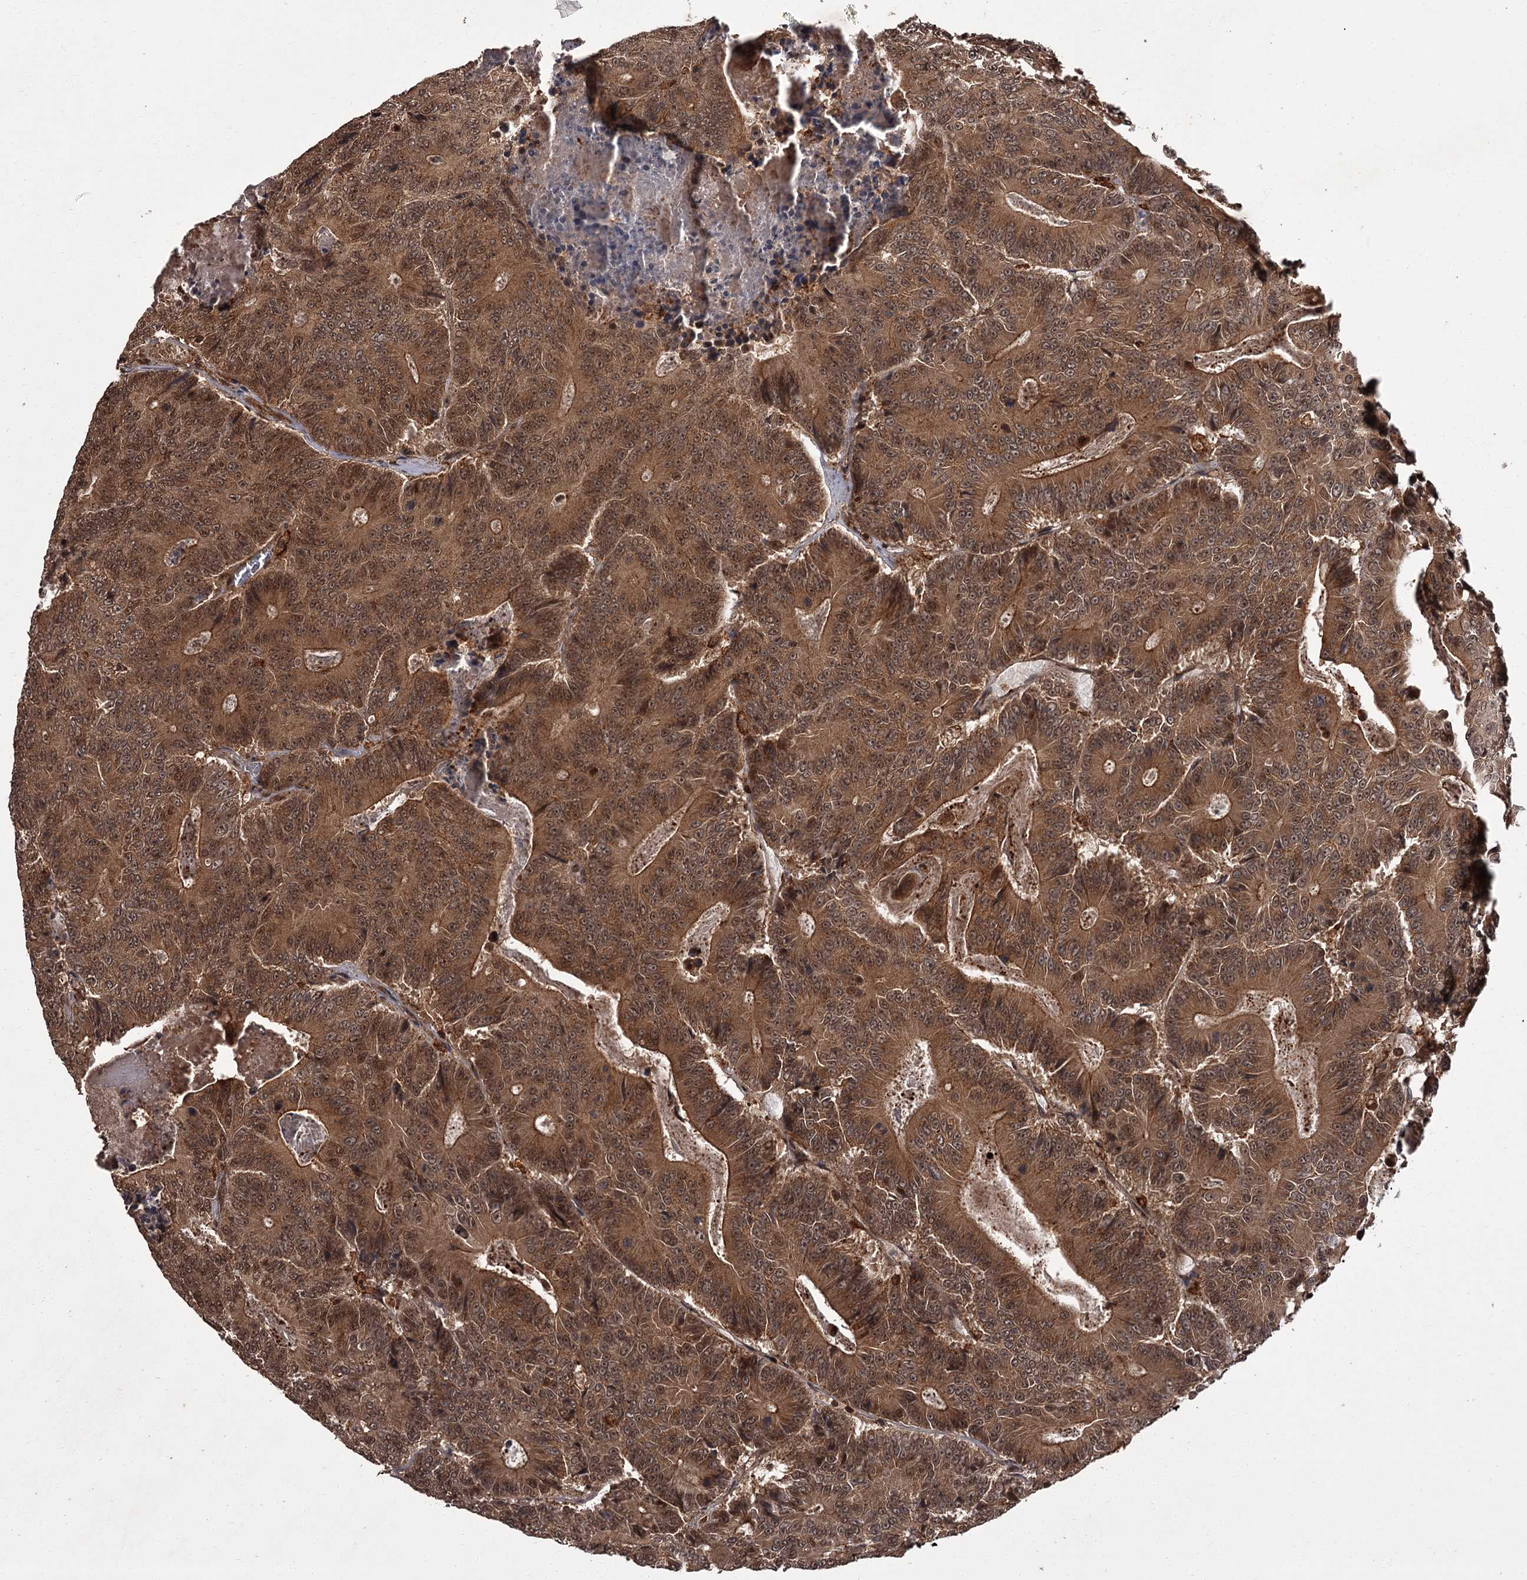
{"staining": {"intensity": "moderate", "quantity": ">75%", "location": "cytoplasmic/membranous,nuclear"}, "tissue": "colorectal cancer", "cell_type": "Tumor cells", "image_type": "cancer", "snomed": [{"axis": "morphology", "description": "Adenocarcinoma, NOS"}, {"axis": "topography", "description": "Colon"}], "caption": "Colorectal cancer stained for a protein demonstrates moderate cytoplasmic/membranous and nuclear positivity in tumor cells. The protein is shown in brown color, while the nuclei are stained blue.", "gene": "TBC1D23", "patient": {"sex": "male", "age": 83}}